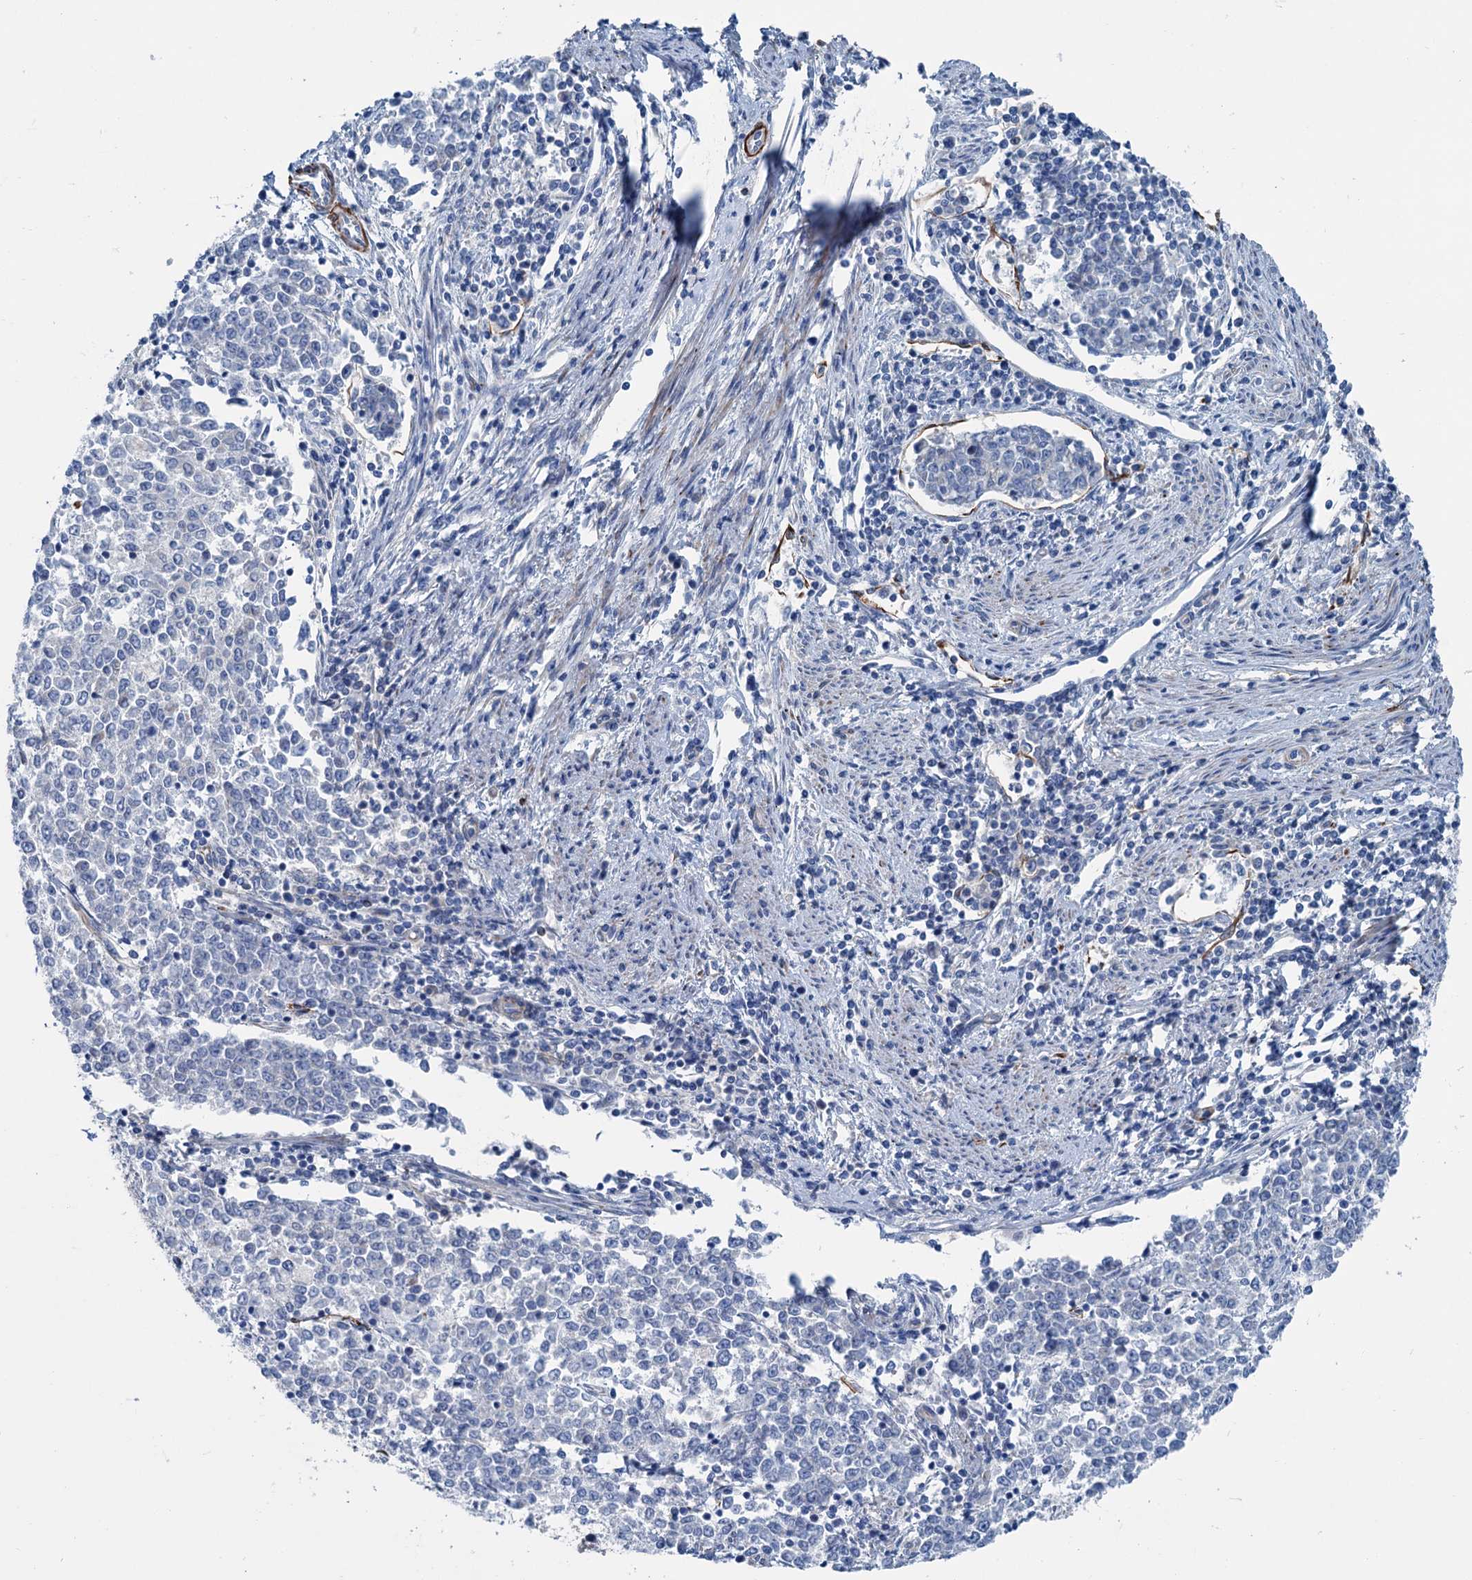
{"staining": {"intensity": "negative", "quantity": "none", "location": "none"}, "tissue": "endometrial cancer", "cell_type": "Tumor cells", "image_type": "cancer", "snomed": [{"axis": "morphology", "description": "Adenocarcinoma, NOS"}, {"axis": "topography", "description": "Endometrium"}], "caption": "This is an IHC image of human adenocarcinoma (endometrial). There is no positivity in tumor cells.", "gene": "CALCOCO1", "patient": {"sex": "female", "age": 50}}